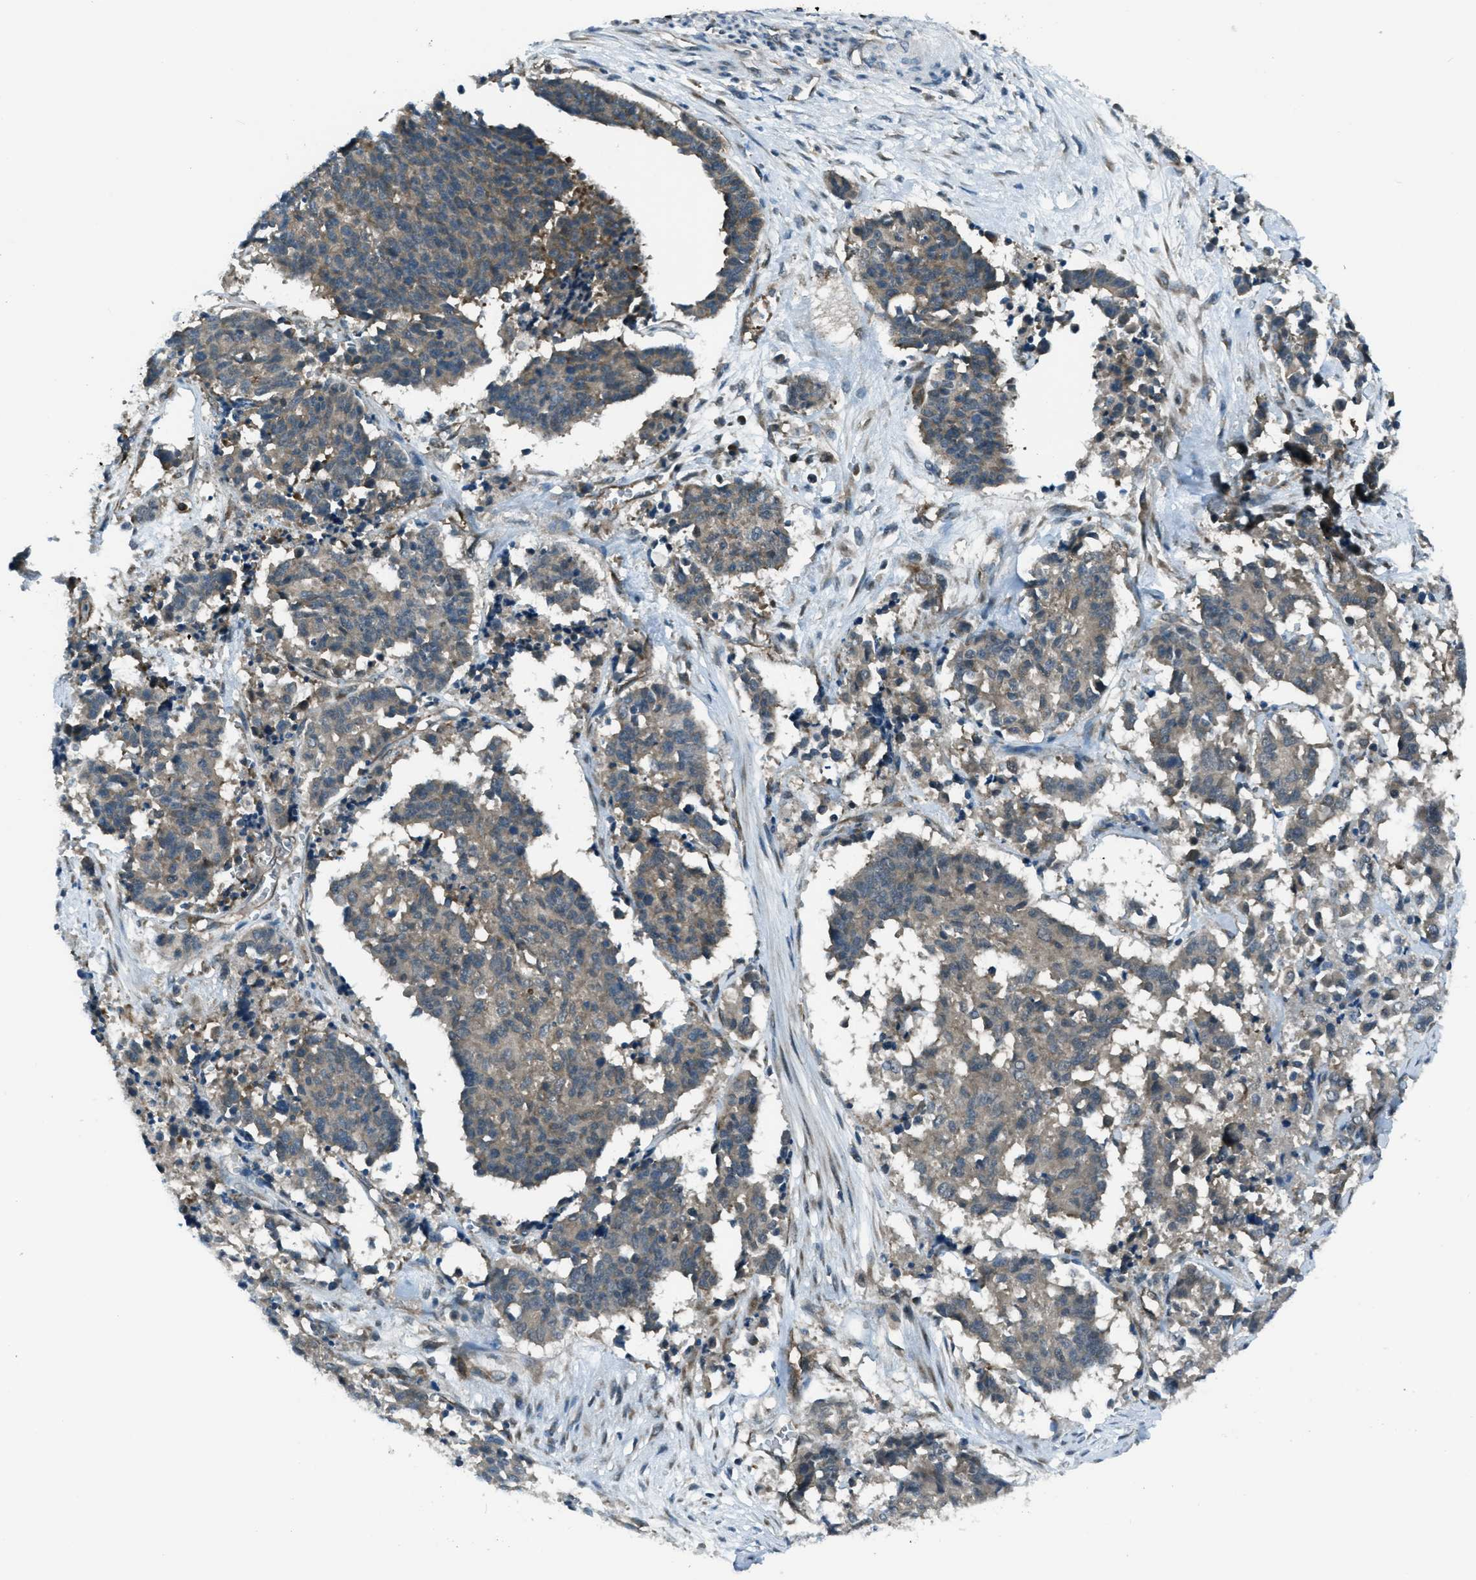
{"staining": {"intensity": "weak", "quantity": ">75%", "location": "cytoplasmic/membranous"}, "tissue": "cervical cancer", "cell_type": "Tumor cells", "image_type": "cancer", "snomed": [{"axis": "morphology", "description": "Squamous cell carcinoma, NOS"}, {"axis": "topography", "description": "Cervix"}], "caption": "A brown stain labels weak cytoplasmic/membranous expression of a protein in human cervical cancer tumor cells.", "gene": "ASAP2", "patient": {"sex": "female", "age": 35}}